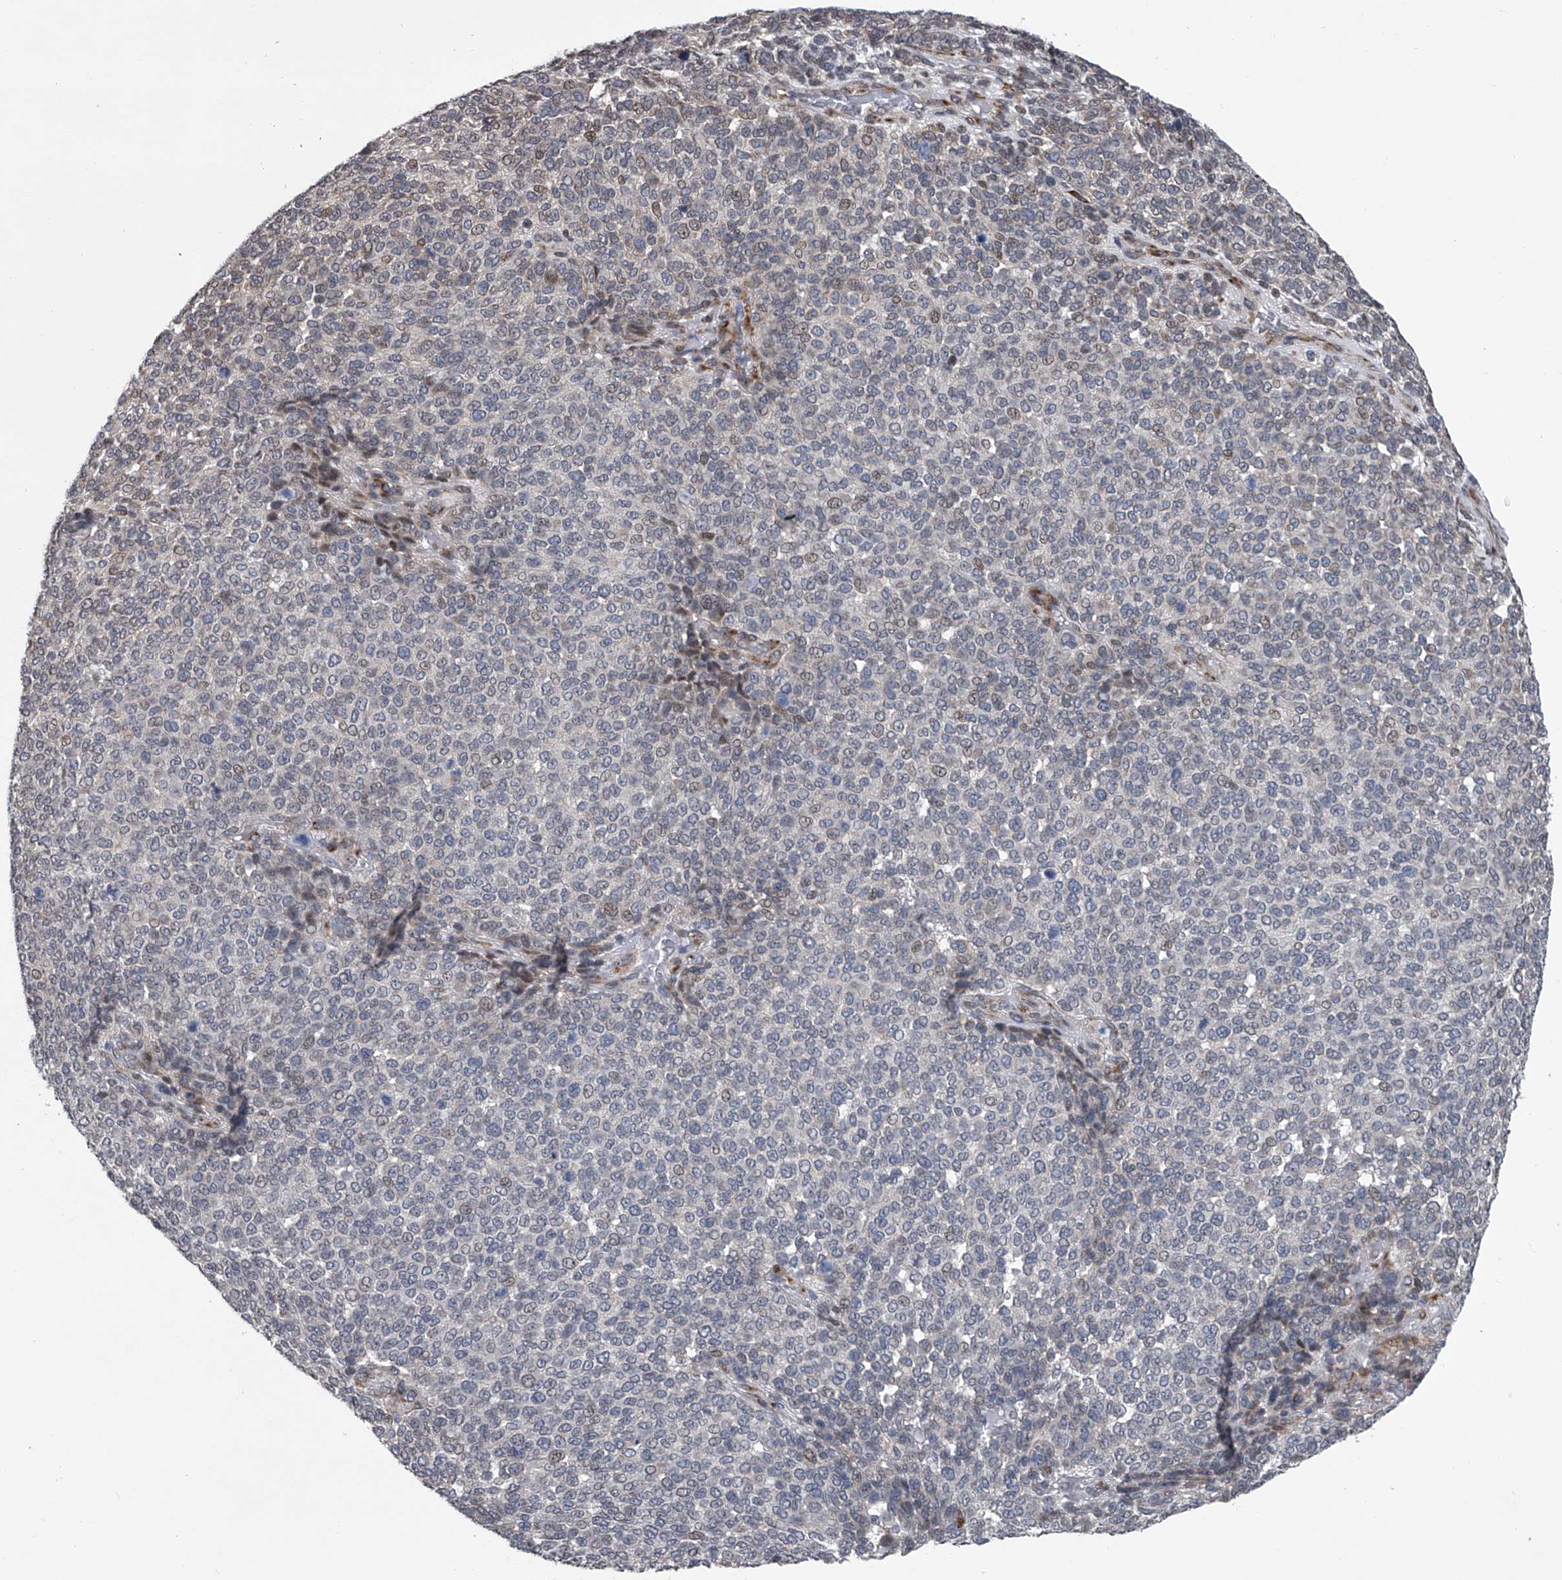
{"staining": {"intensity": "negative", "quantity": "none", "location": "none"}, "tissue": "melanoma", "cell_type": "Tumor cells", "image_type": "cancer", "snomed": [{"axis": "morphology", "description": "Malignant melanoma, NOS"}, {"axis": "topography", "description": "Skin"}], "caption": "Immunohistochemistry of malignant melanoma displays no staining in tumor cells.", "gene": "PPP2R5D", "patient": {"sex": "male", "age": 49}}